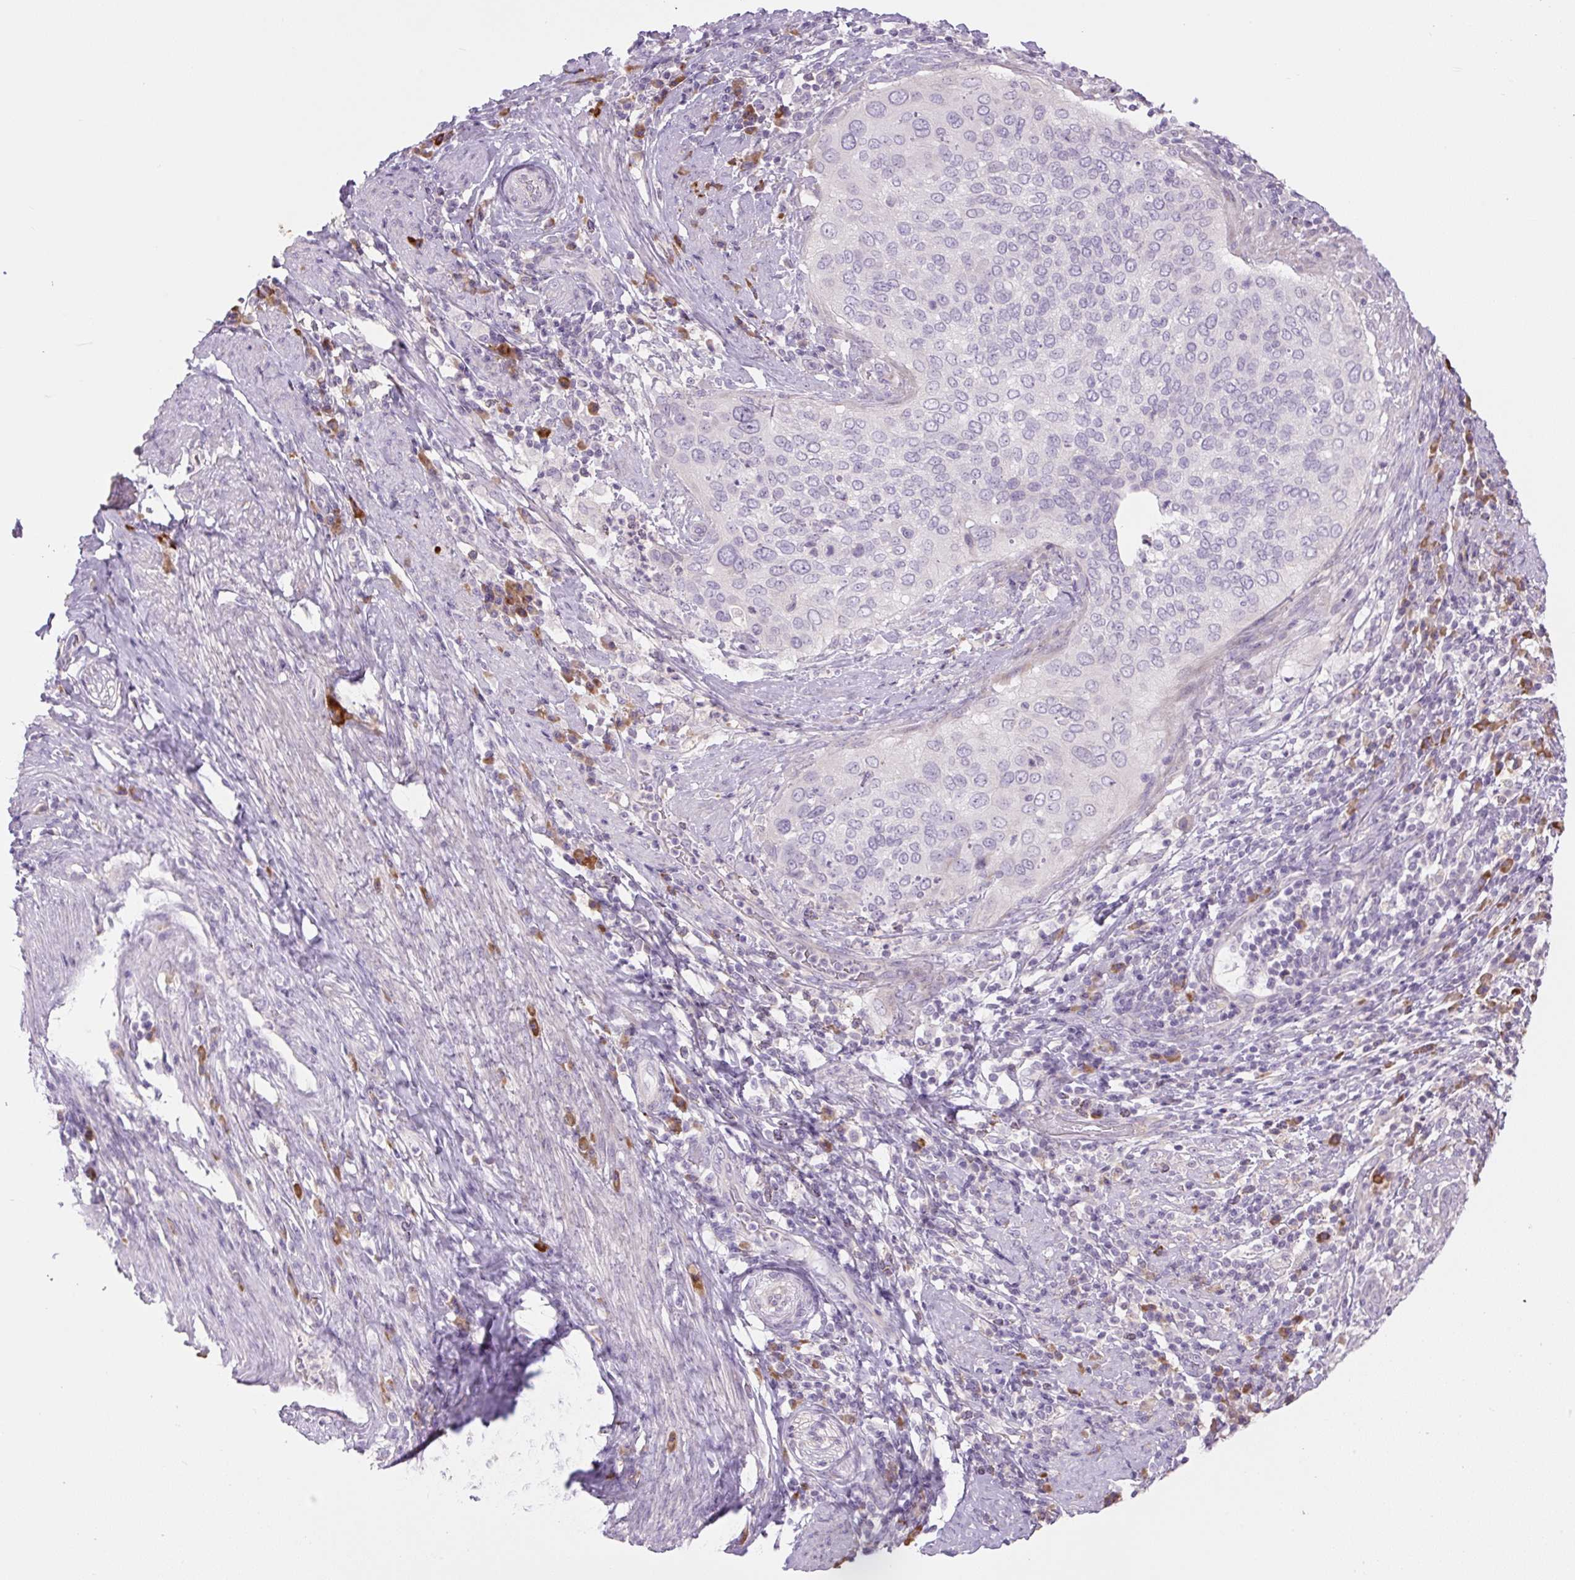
{"staining": {"intensity": "negative", "quantity": "none", "location": "none"}, "tissue": "cervical cancer", "cell_type": "Tumor cells", "image_type": "cancer", "snomed": [{"axis": "morphology", "description": "Squamous cell carcinoma, NOS"}, {"axis": "topography", "description": "Cervix"}], "caption": "A micrograph of human squamous cell carcinoma (cervical) is negative for staining in tumor cells.", "gene": "TMEM100", "patient": {"sex": "female", "age": 38}}